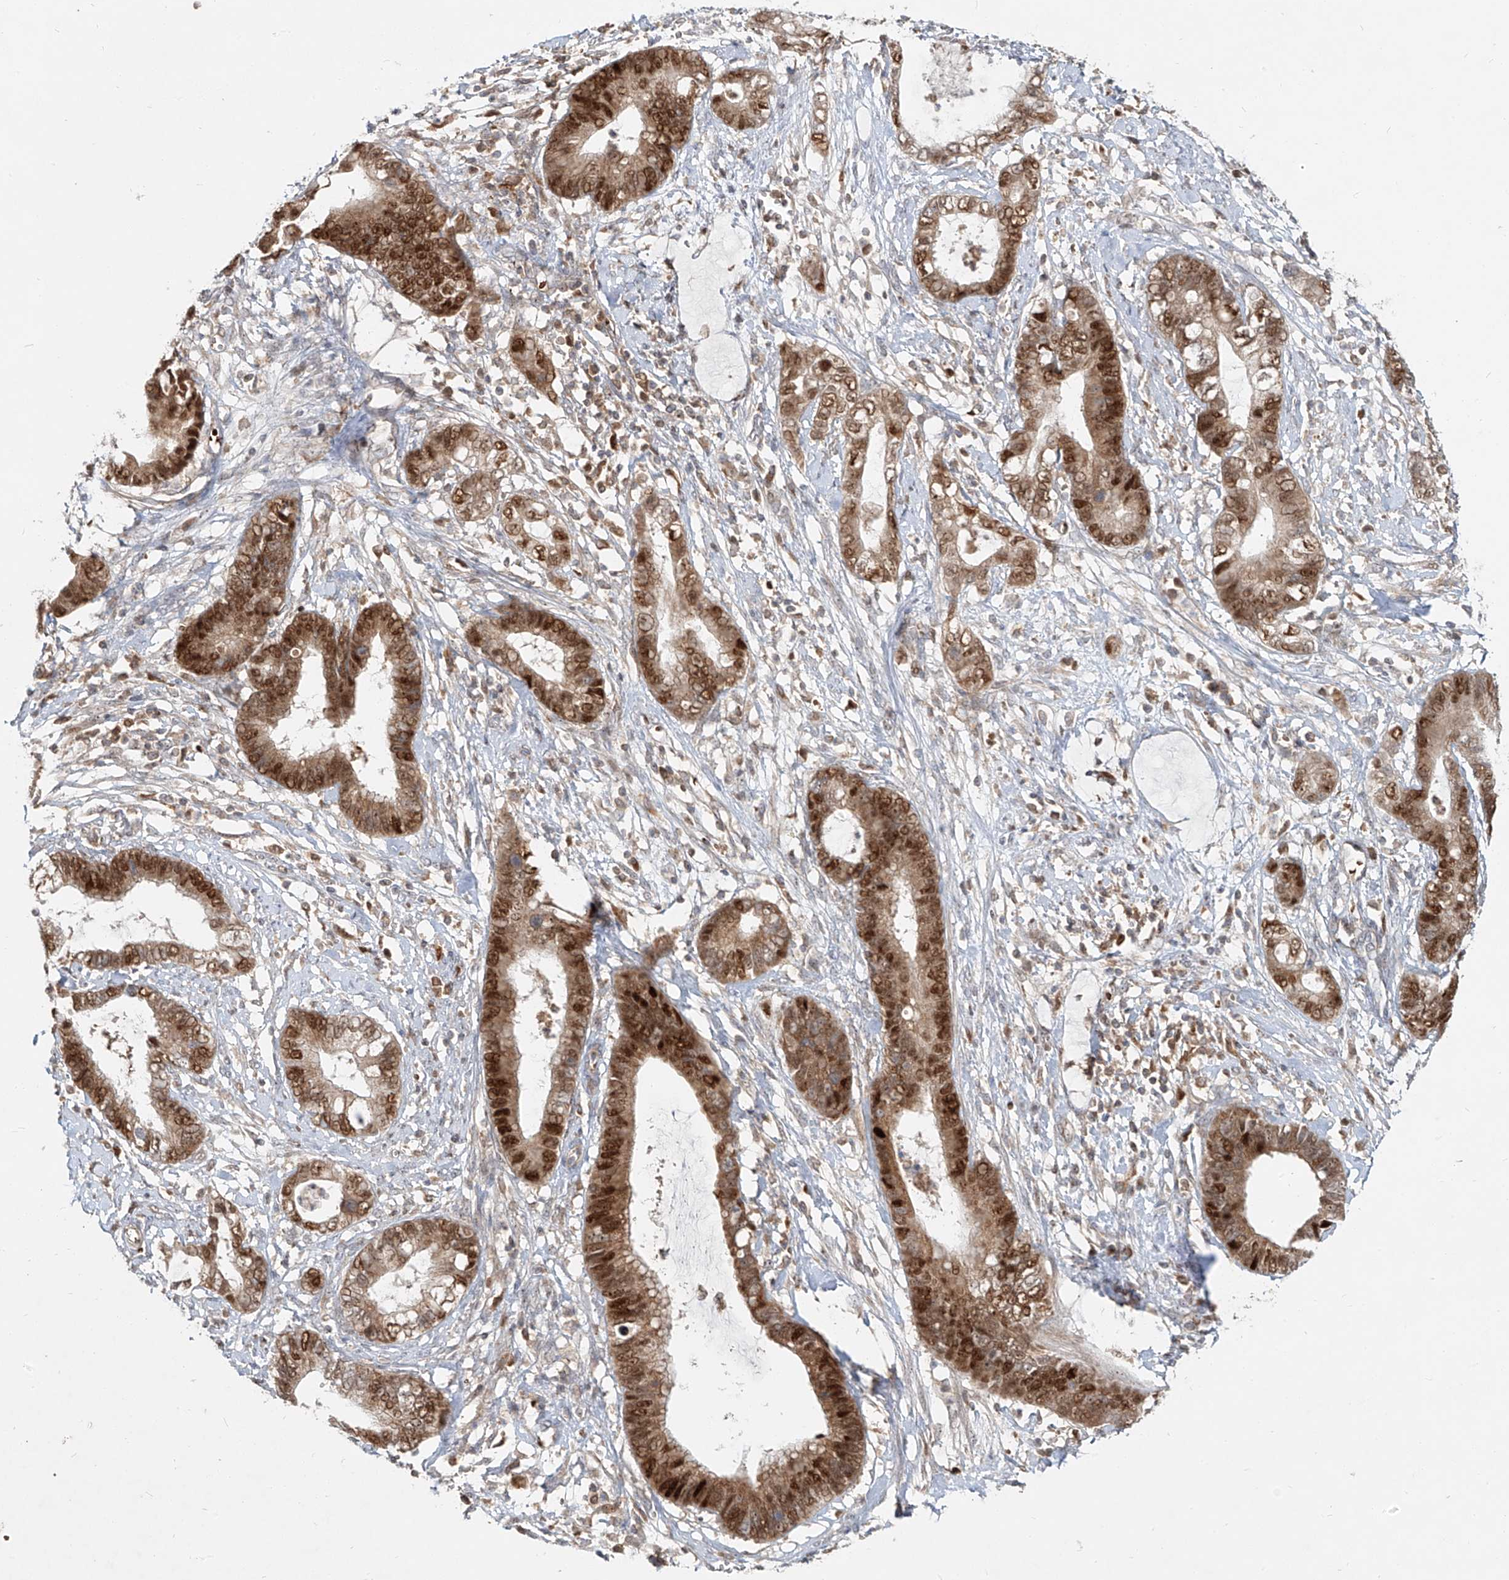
{"staining": {"intensity": "strong", "quantity": "25%-75%", "location": "cytoplasmic/membranous,nuclear"}, "tissue": "cervical cancer", "cell_type": "Tumor cells", "image_type": "cancer", "snomed": [{"axis": "morphology", "description": "Adenocarcinoma, NOS"}, {"axis": "topography", "description": "Cervix"}], "caption": "Approximately 25%-75% of tumor cells in adenocarcinoma (cervical) display strong cytoplasmic/membranous and nuclear protein staining as visualized by brown immunohistochemical staining.", "gene": "FGD2", "patient": {"sex": "female", "age": 44}}